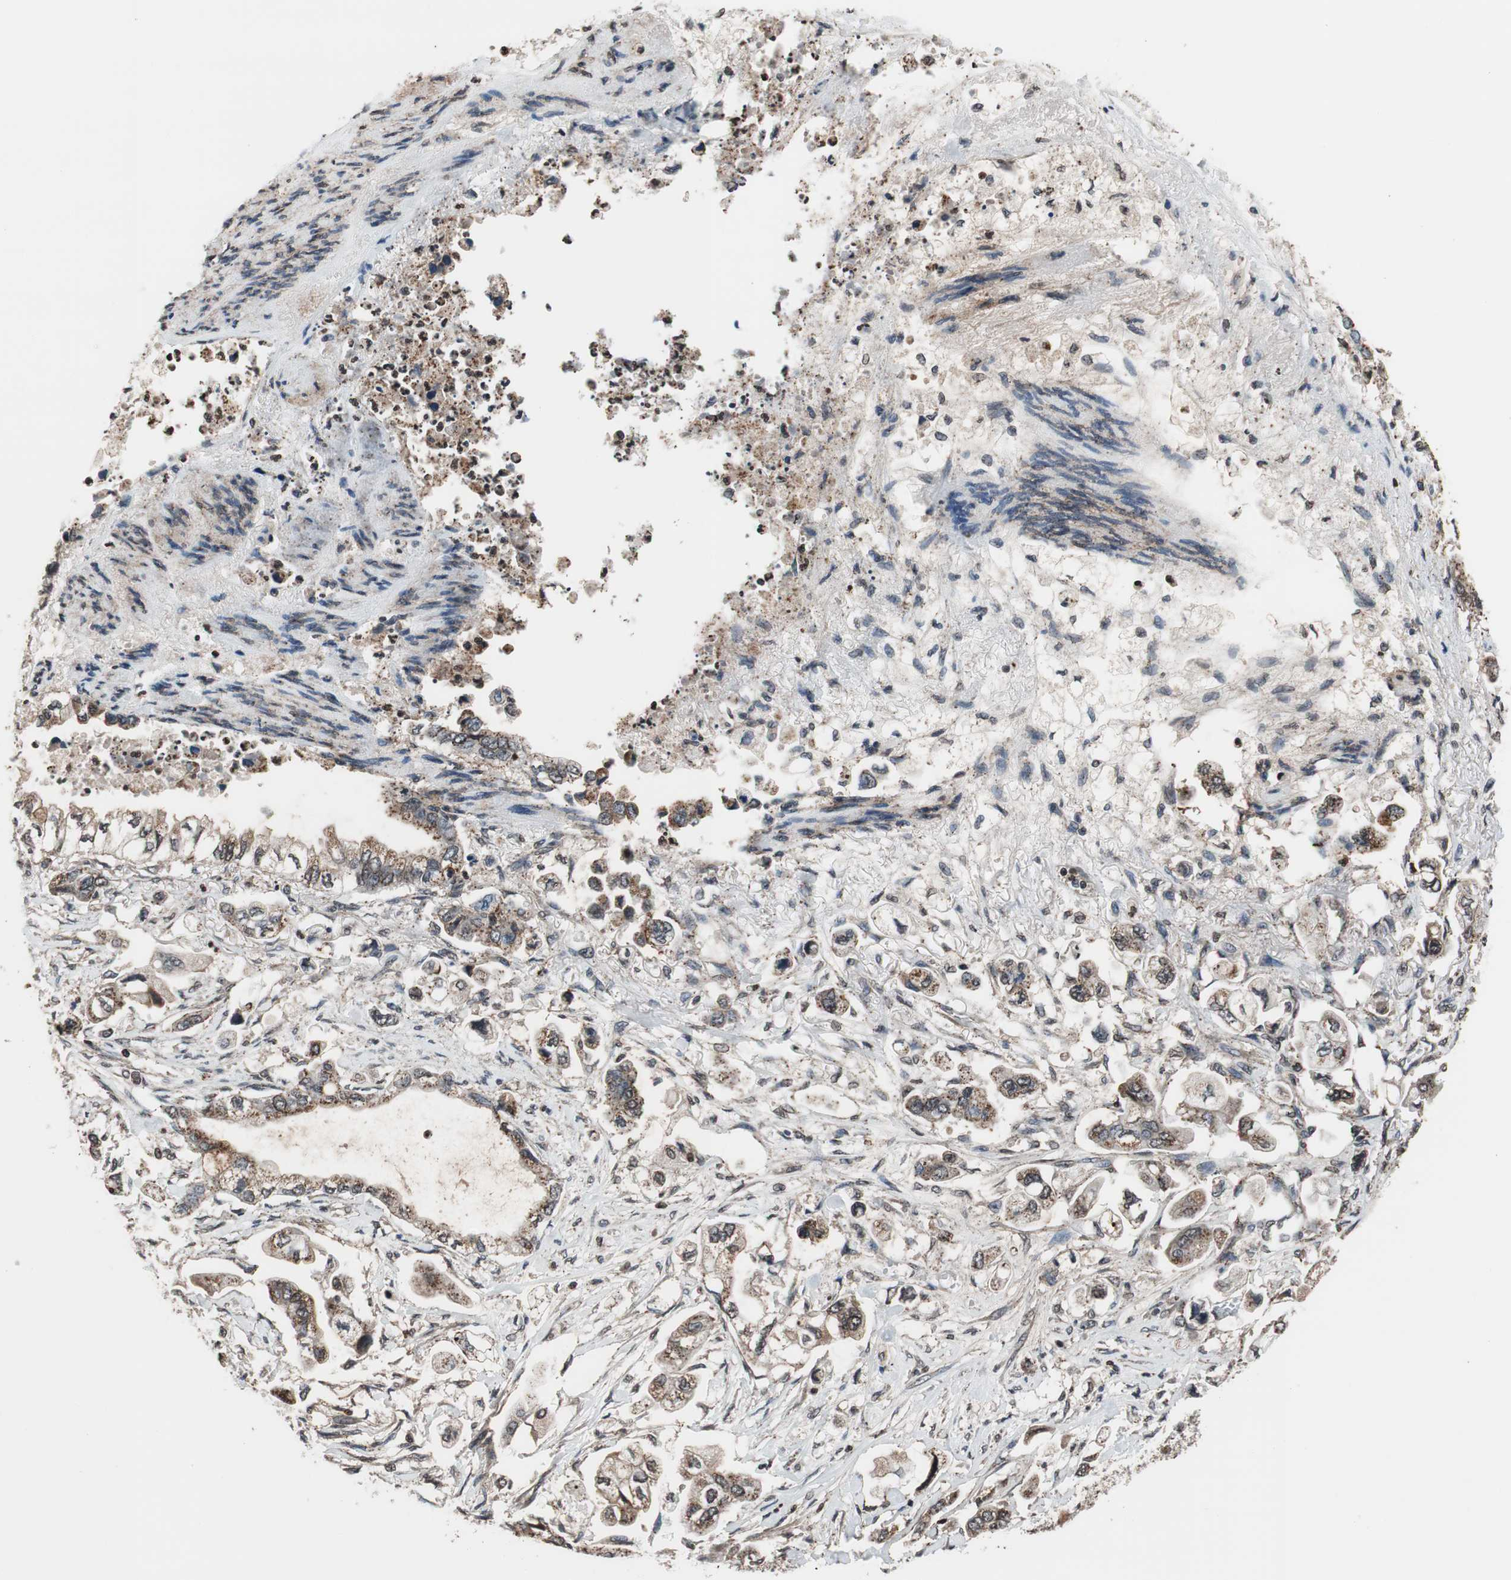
{"staining": {"intensity": "weak", "quantity": ">75%", "location": "cytoplasmic/membranous"}, "tissue": "stomach cancer", "cell_type": "Tumor cells", "image_type": "cancer", "snomed": [{"axis": "morphology", "description": "Adenocarcinoma, NOS"}, {"axis": "topography", "description": "Stomach"}], "caption": "Tumor cells reveal low levels of weak cytoplasmic/membranous staining in approximately >75% of cells in human stomach cancer (adenocarcinoma). The staining was performed using DAB (3,3'-diaminobenzidine) to visualize the protein expression in brown, while the nuclei were stained in blue with hematoxylin (Magnification: 20x).", "gene": "RFC1", "patient": {"sex": "male", "age": 62}}